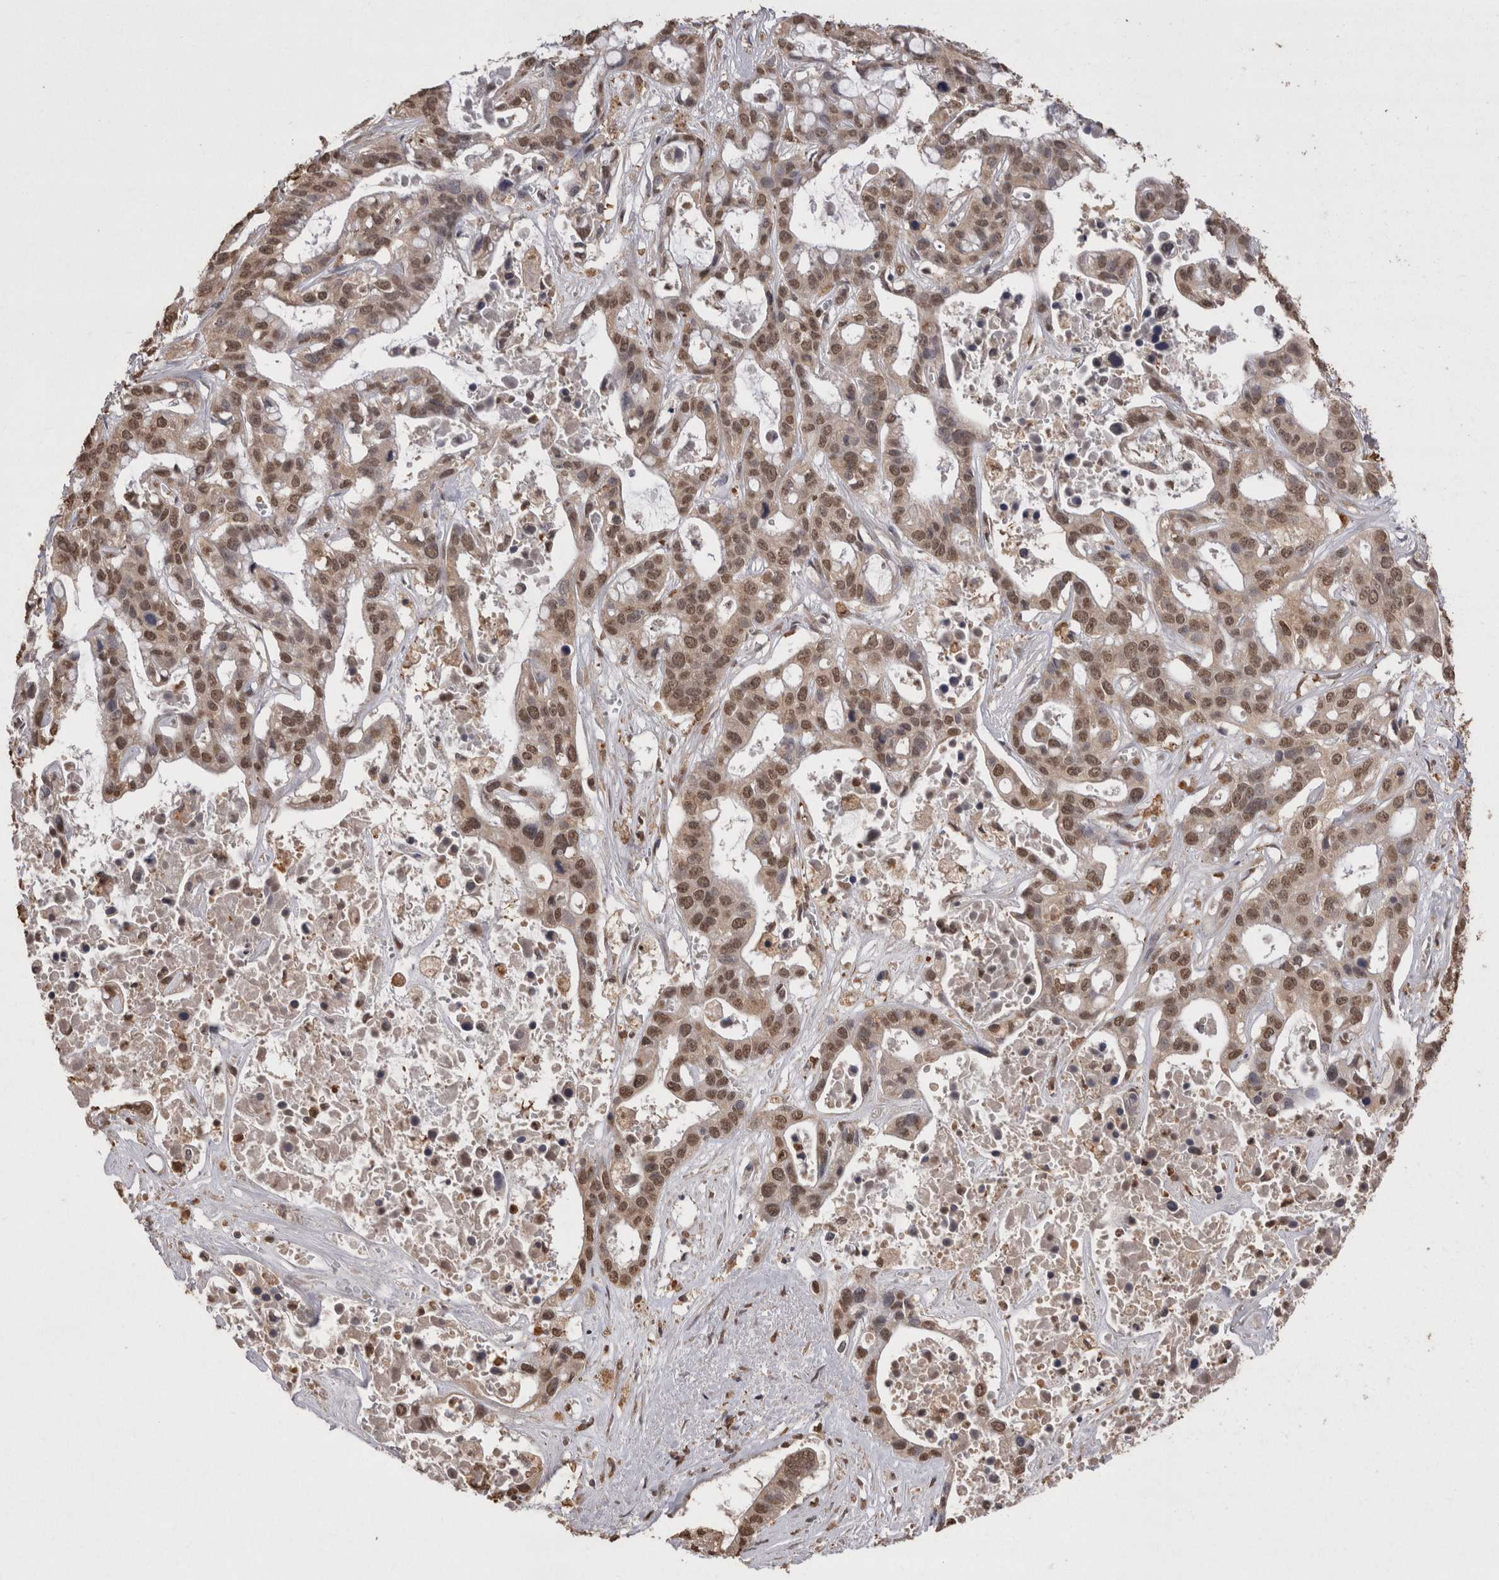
{"staining": {"intensity": "moderate", "quantity": ">75%", "location": "nuclear"}, "tissue": "liver cancer", "cell_type": "Tumor cells", "image_type": "cancer", "snomed": [{"axis": "morphology", "description": "Cholangiocarcinoma"}, {"axis": "topography", "description": "Liver"}], "caption": "Human liver cancer (cholangiocarcinoma) stained with a protein marker exhibits moderate staining in tumor cells.", "gene": "GRK5", "patient": {"sex": "female", "age": 65}}